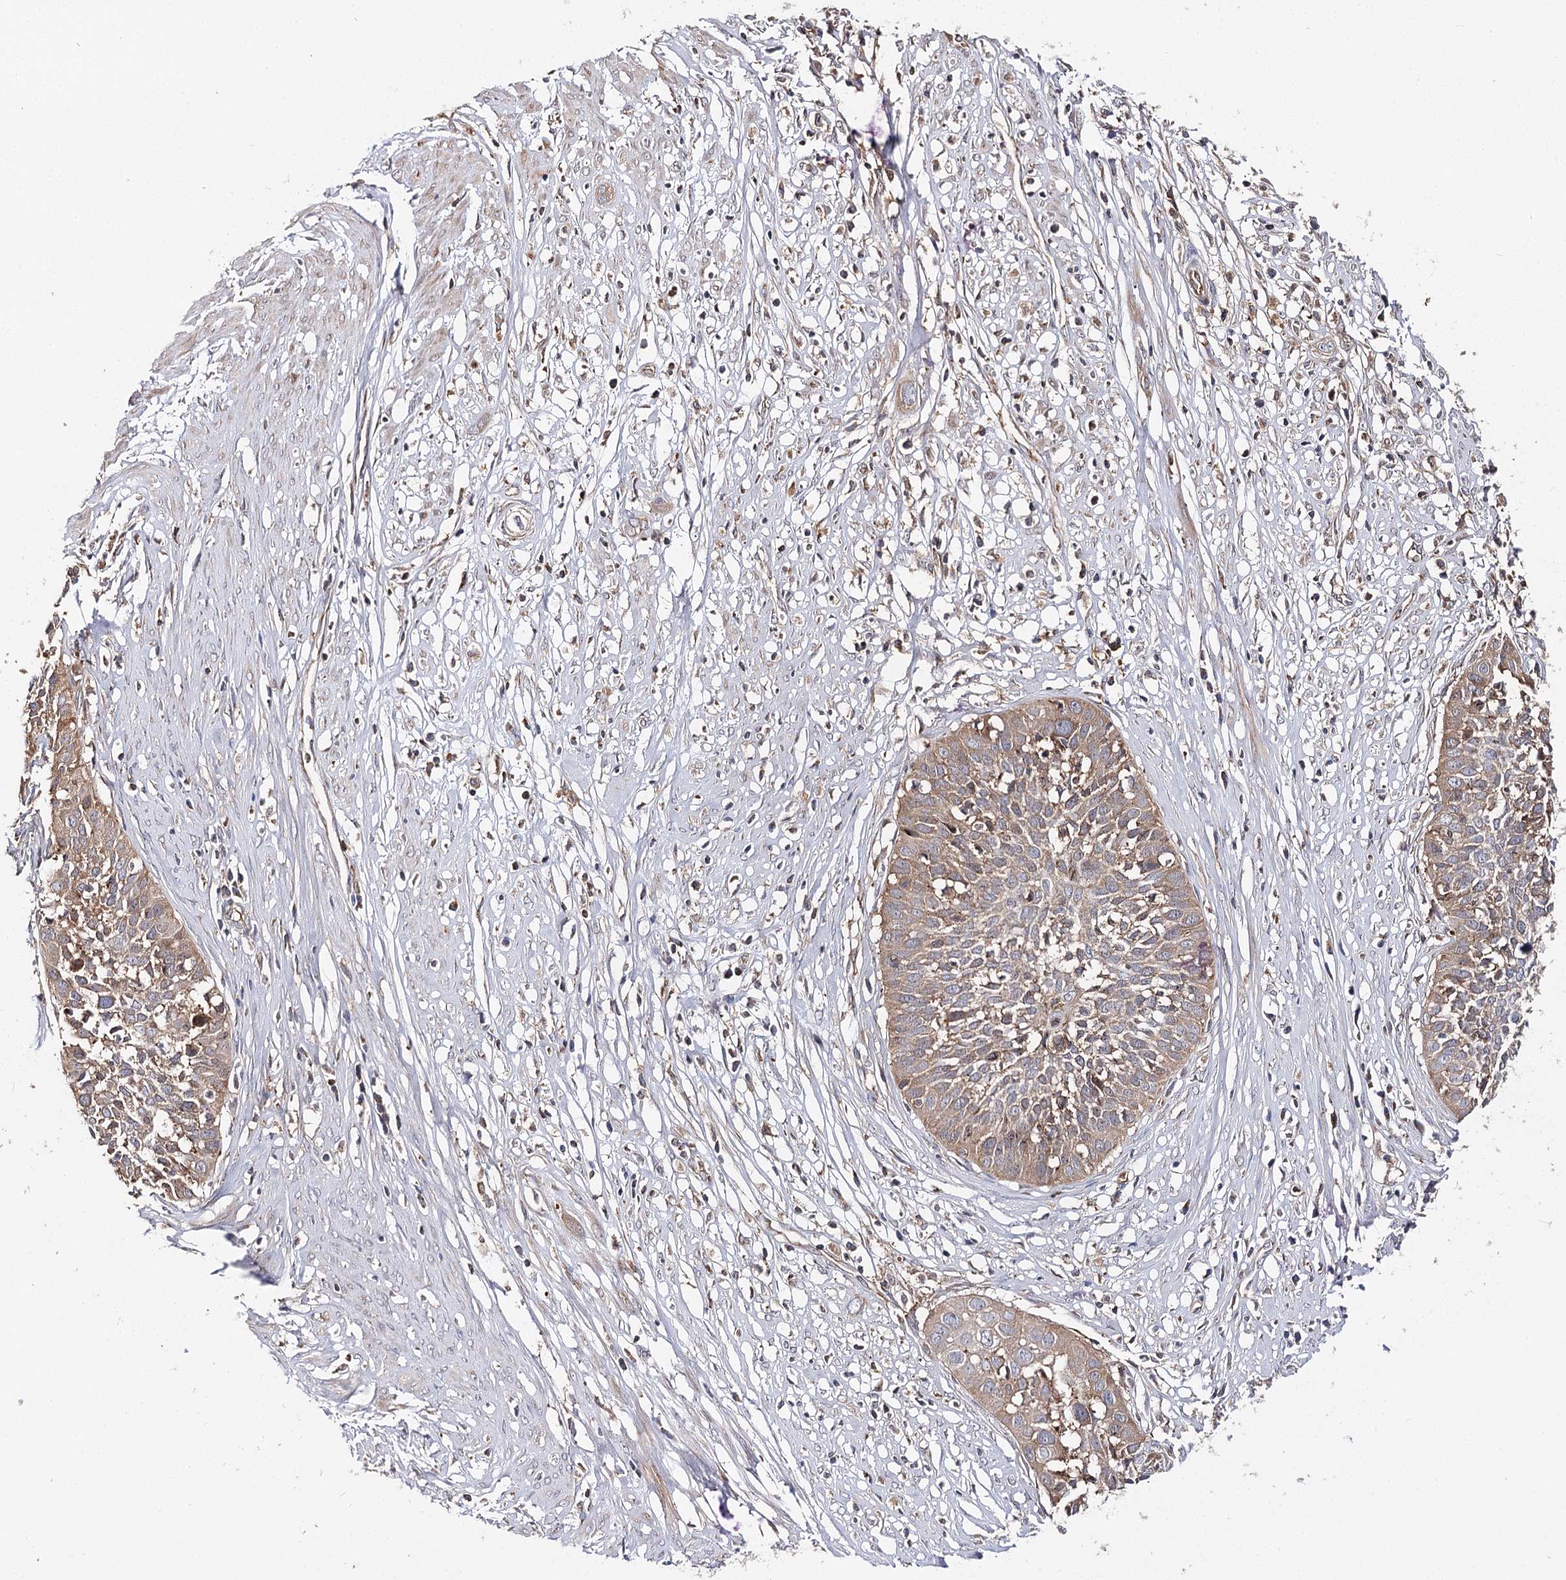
{"staining": {"intensity": "weak", "quantity": "25%-75%", "location": "cytoplasmic/membranous"}, "tissue": "cervical cancer", "cell_type": "Tumor cells", "image_type": "cancer", "snomed": [{"axis": "morphology", "description": "Squamous cell carcinoma, NOS"}, {"axis": "topography", "description": "Cervix"}], "caption": "Approximately 25%-75% of tumor cells in cervical cancer exhibit weak cytoplasmic/membranous protein positivity as visualized by brown immunohistochemical staining.", "gene": "SEC24B", "patient": {"sex": "female", "age": 34}}